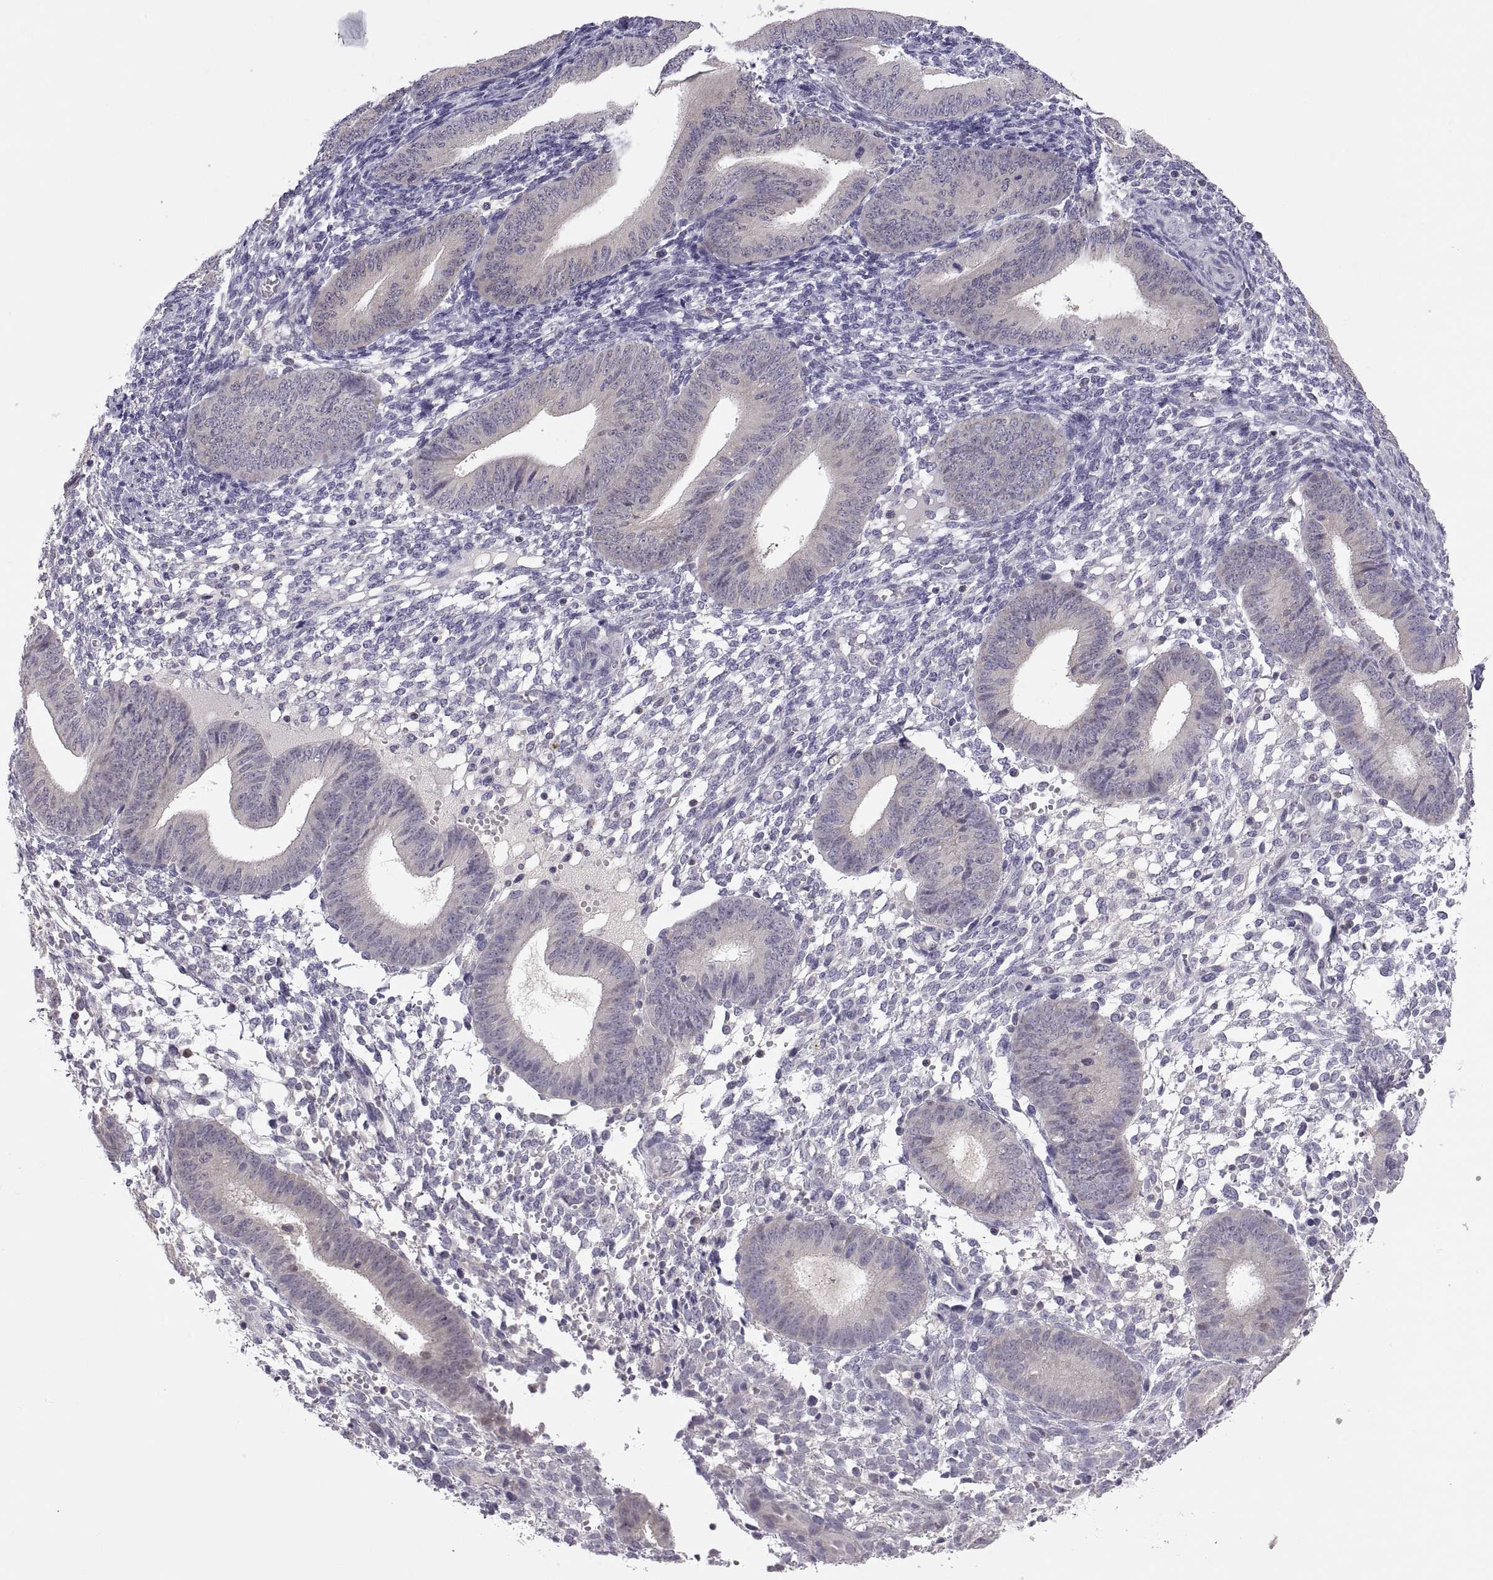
{"staining": {"intensity": "negative", "quantity": "none", "location": "none"}, "tissue": "endometrium", "cell_type": "Cells in endometrial stroma", "image_type": "normal", "snomed": [{"axis": "morphology", "description": "Normal tissue, NOS"}, {"axis": "topography", "description": "Endometrium"}], "caption": "Protein analysis of unremarkable endometrium reveals no significant staining in cells in endometrial stroma. (DAB IHC visualized using brightfield microscopy, high magnification).", "gene": "FGF9", "patient": {"sex": "female", "age": 39}}